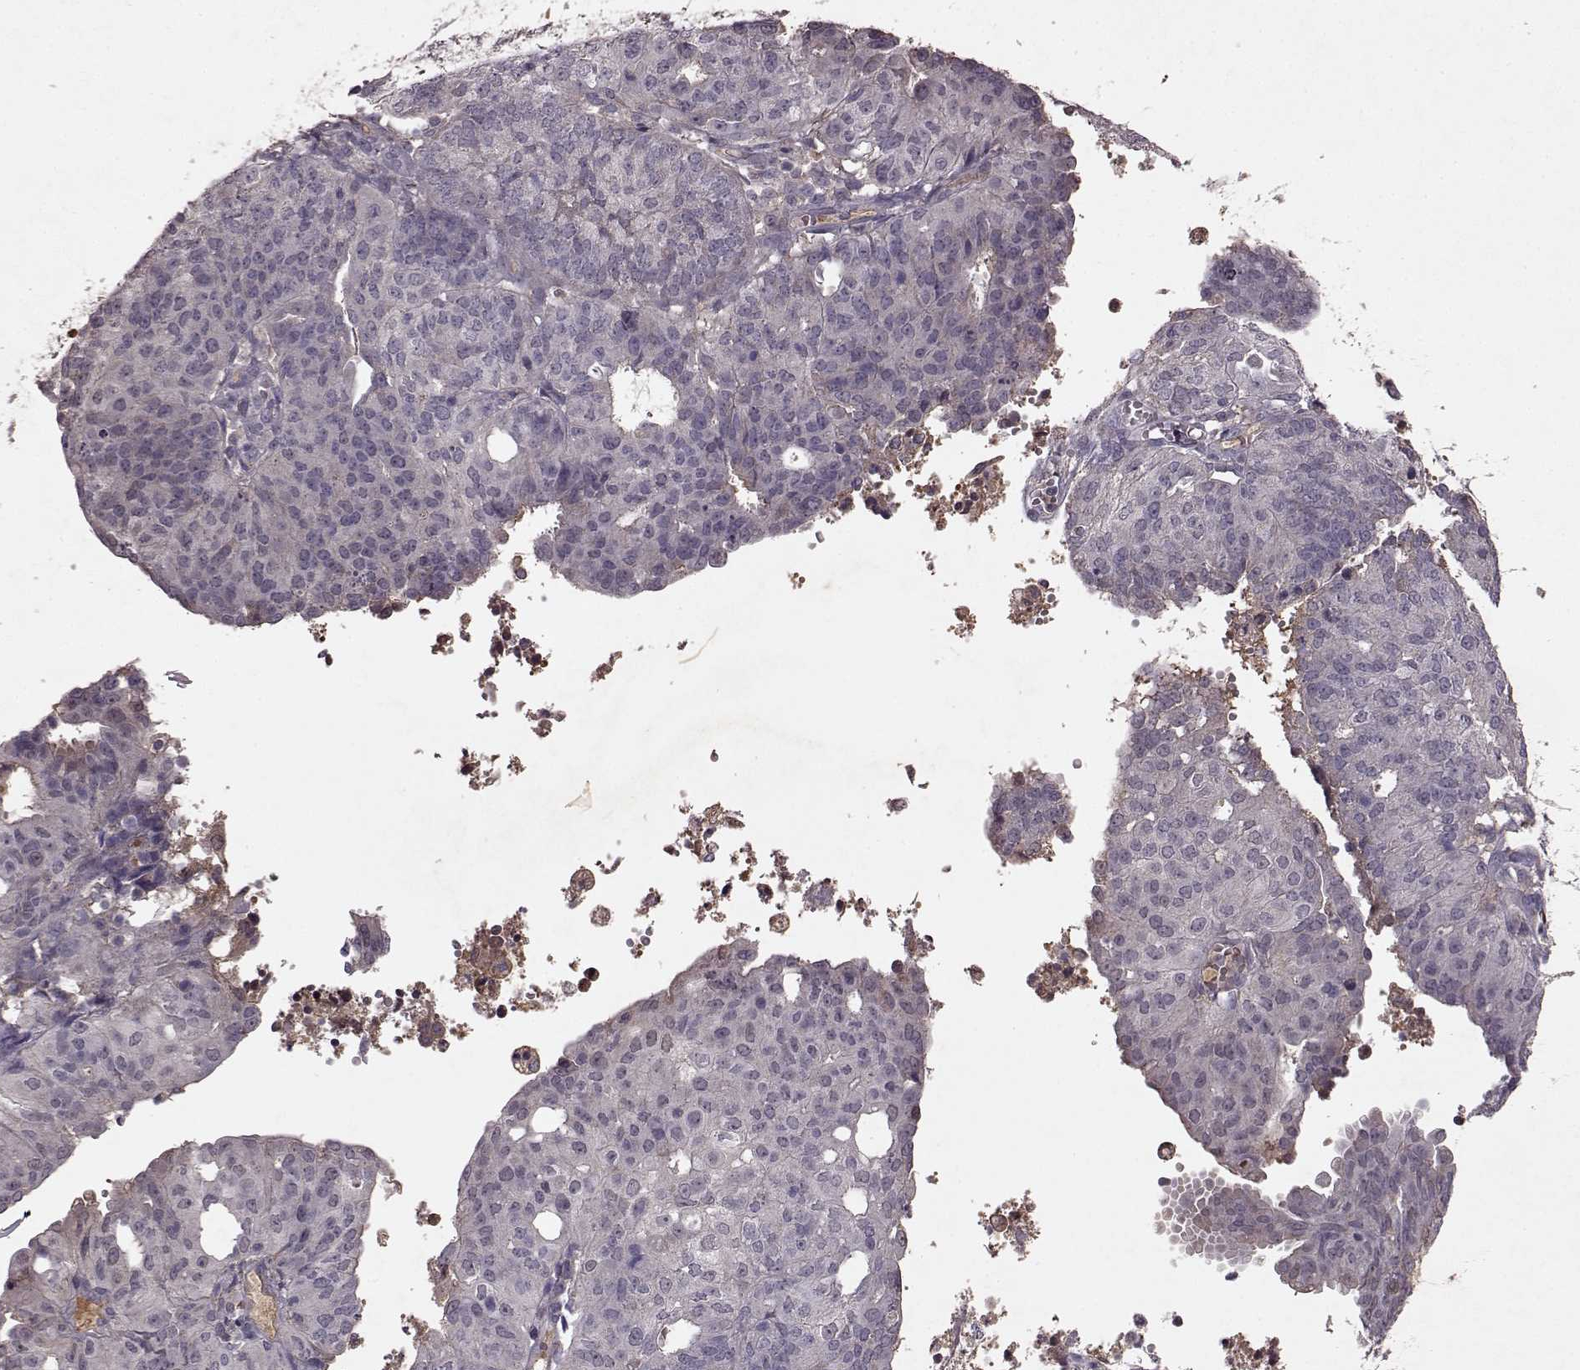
{"staining": {"intensity": "negative", "quantity": "none", "location": "none"}, "tissue": "endometrial cancer", "cell_type": "Tumor cells", "image_type": "cancer", "snomed": [{"axis": "morphology", "description": "Adenocarcinoma, NOS"}, {"axis": "topography", "description": "Endometrium"}], "caption": "DAB (3,3'-diaminobenzidine) immunohistochemical staining of human endometrial cancer shows no significant expression in tumor cells. Brightfield microscopy of immunohistochemistry stained with DAB (brown) and hematoxylin (blue), captured at high magnification.", "gene": "FRRS1L", "patient": {"sex": "female", "age": 82}}